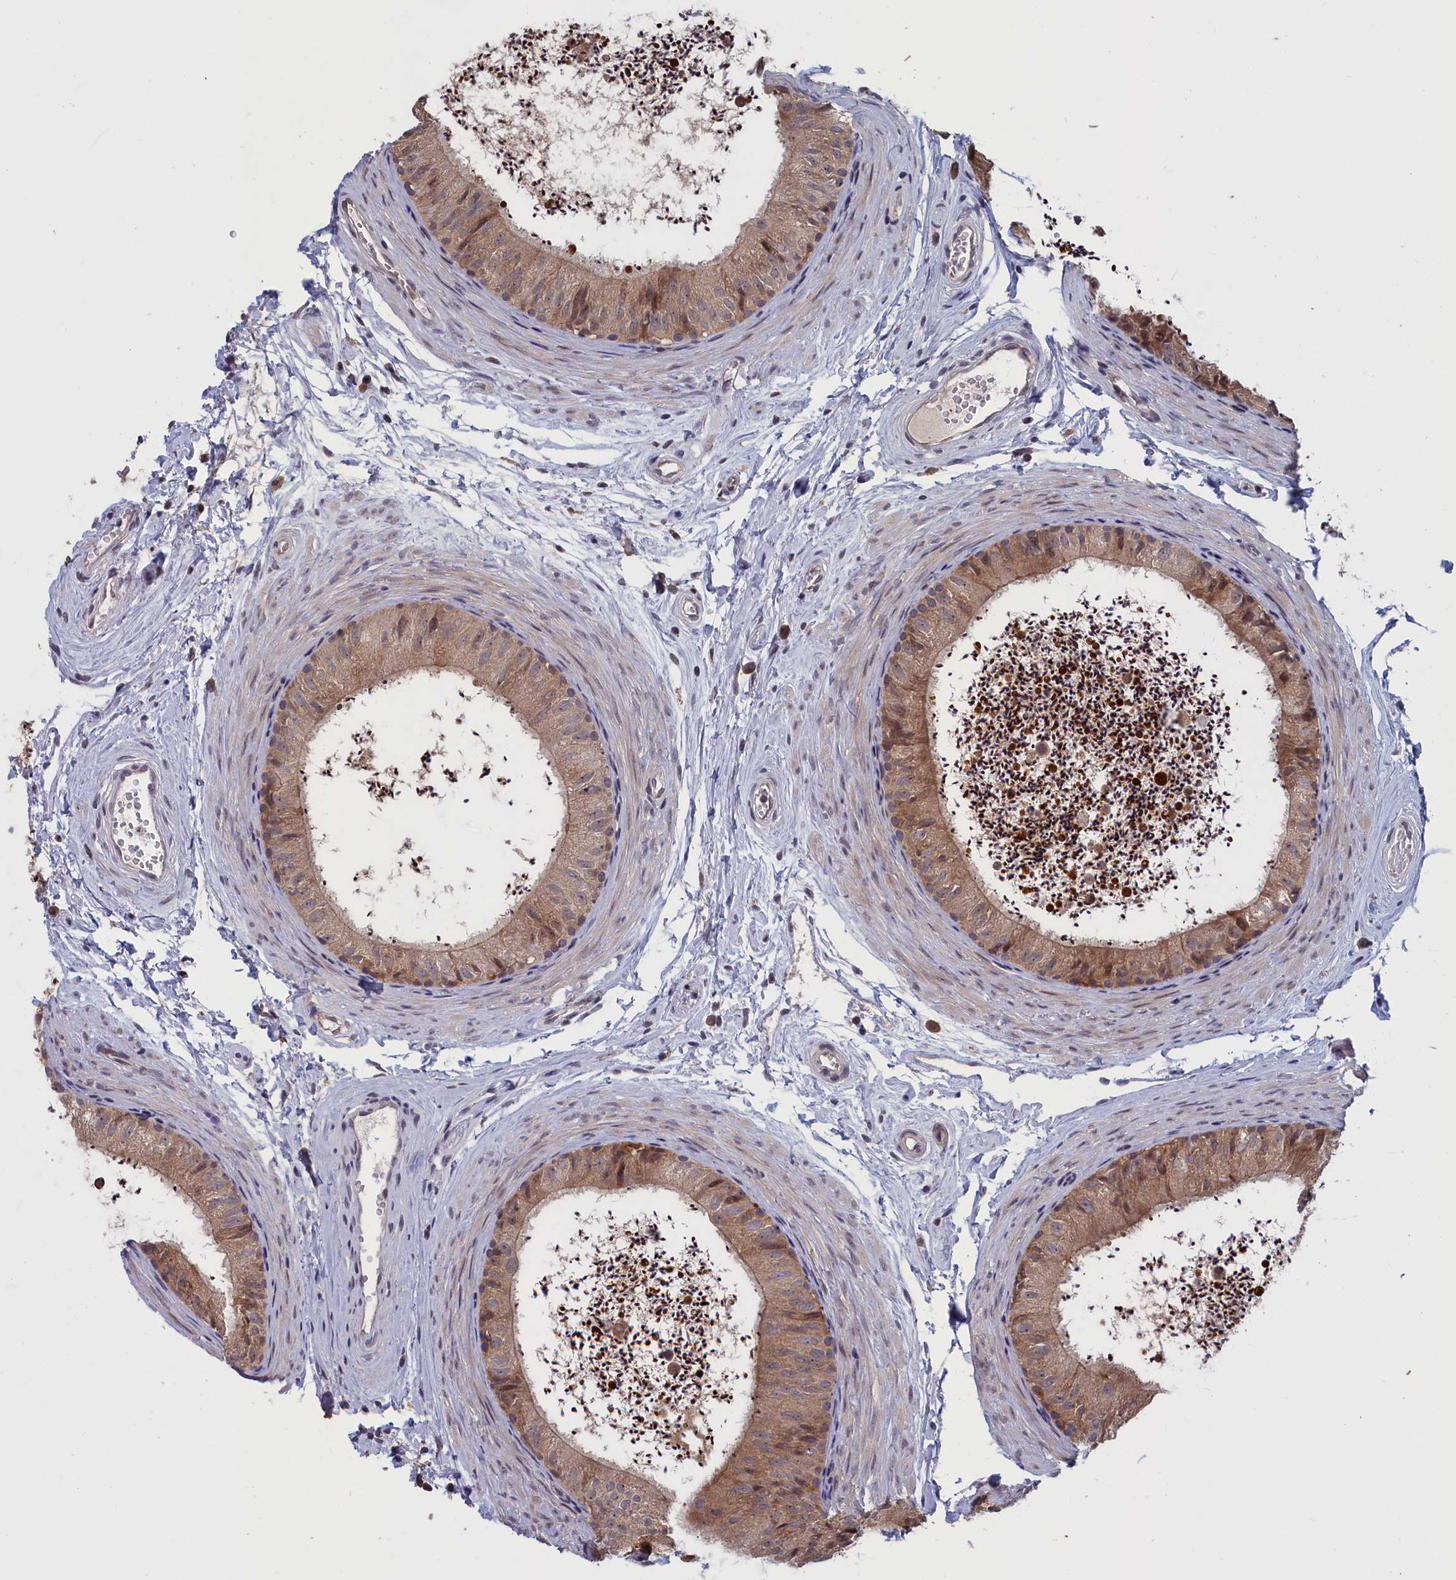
{"staining": {"intensity": "moderate", "quantity": ">75%", "location": "cytoplasmic/membranous"}, "tissue": "epididymis", "cell_type": "Glandular cells", "image_type": "normal", "snomed": [{"axis": "morphology", "description": "Normal tissue, NOS"}, {"axis": "topography", "description": "Epididymis"}], "caption": "Approximately >75% of glandular cells in normal epididymis demonstrate moderate cytoplasmic/membranous protein staining as visualized by brown immunohistochemical staining.", "gene": "CACTIN", "patient": {"sex": "male", "age": 56}}